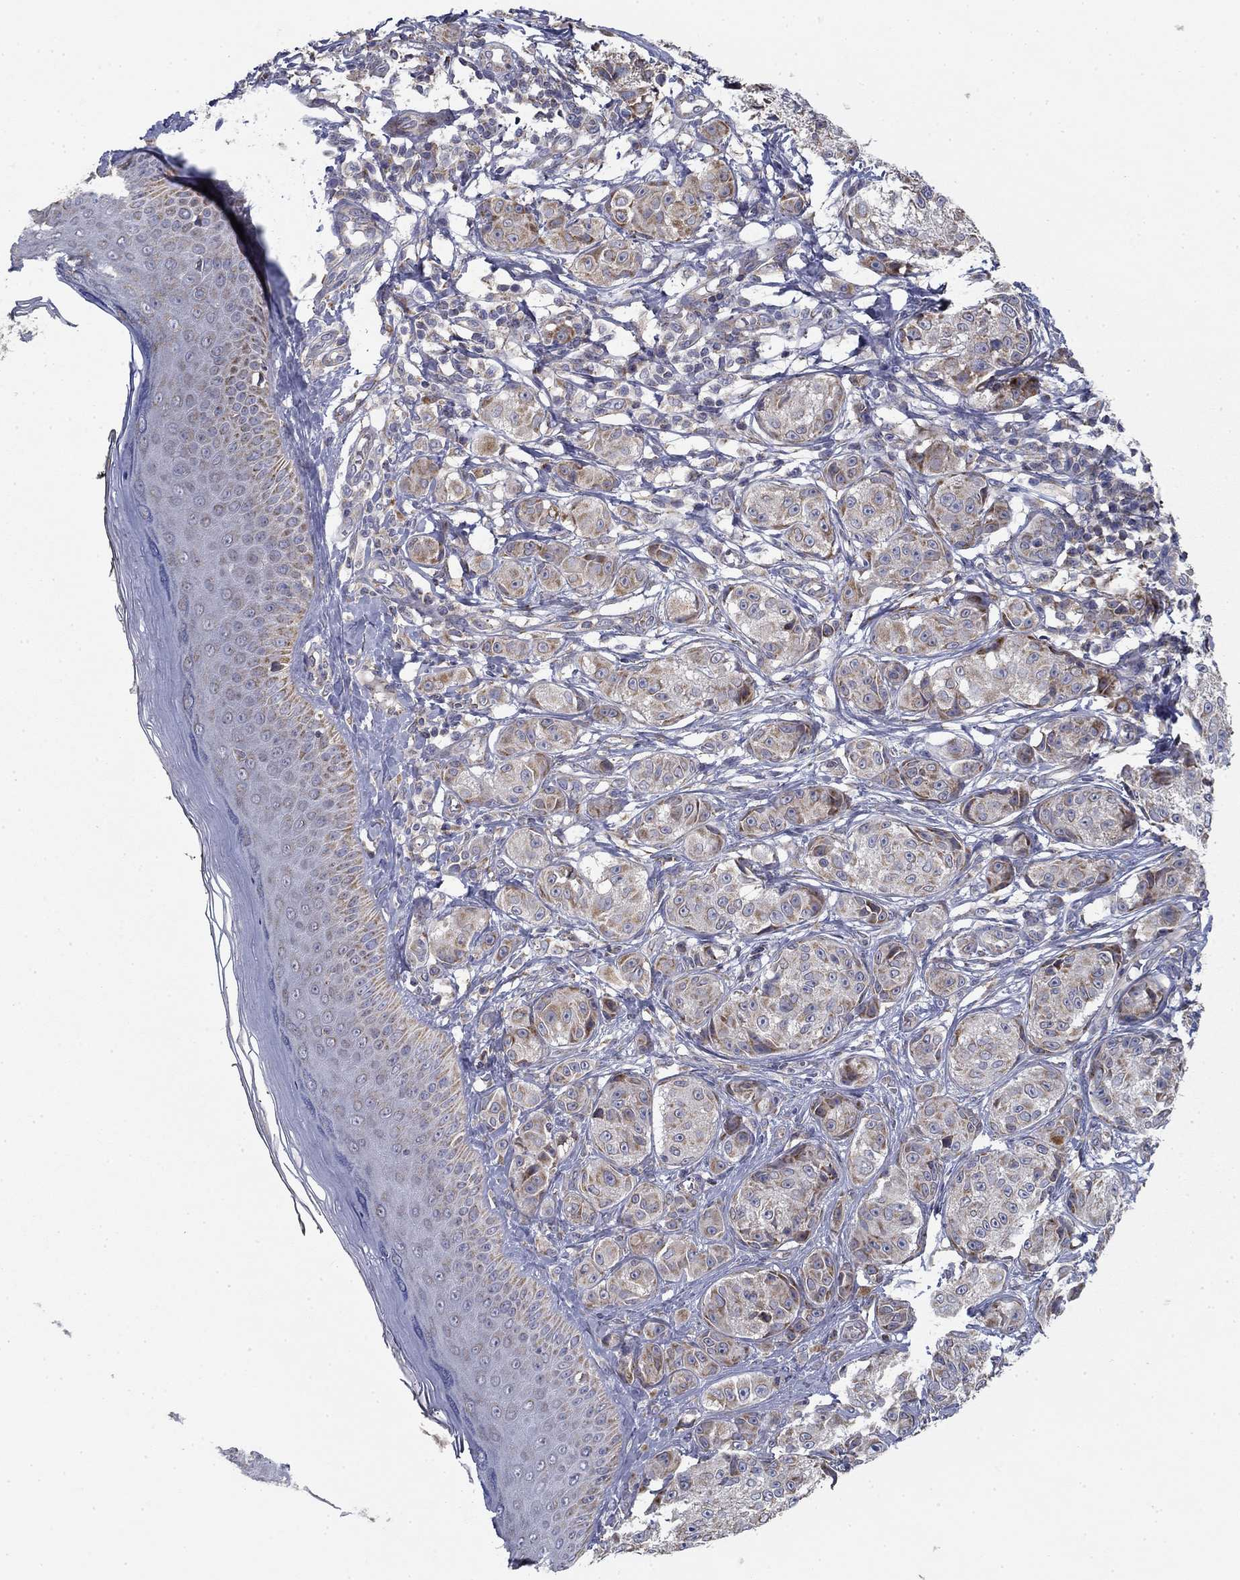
{"staining": {"intensity": "moderate", "quantity": "<25%", "location": "cytoplasmic/membranous"}, "tissue": "melanoma", "cell_type": "Tumor cells", "image_type": "cancer", "snomed": [{"axis": "morphology", "description": "Malignant melanoma, NOS"}, {"axis": "topography", "description": "Skin"}], "caption": "IHC staining of melanoma, which reveals low levels of moderate cytoplasmic/membranous staining in approximately <25% of tumor cells indicating moderate cytoplasmic/membranous protein staining. The staining was performed using DAB (3,3'-diaminobenzidine) (brown) for protein detection and nuclei were counterstained in hematoxylin (blue).", "gene": "MMAA", "patient": {"sex": "male", "age": 61}}